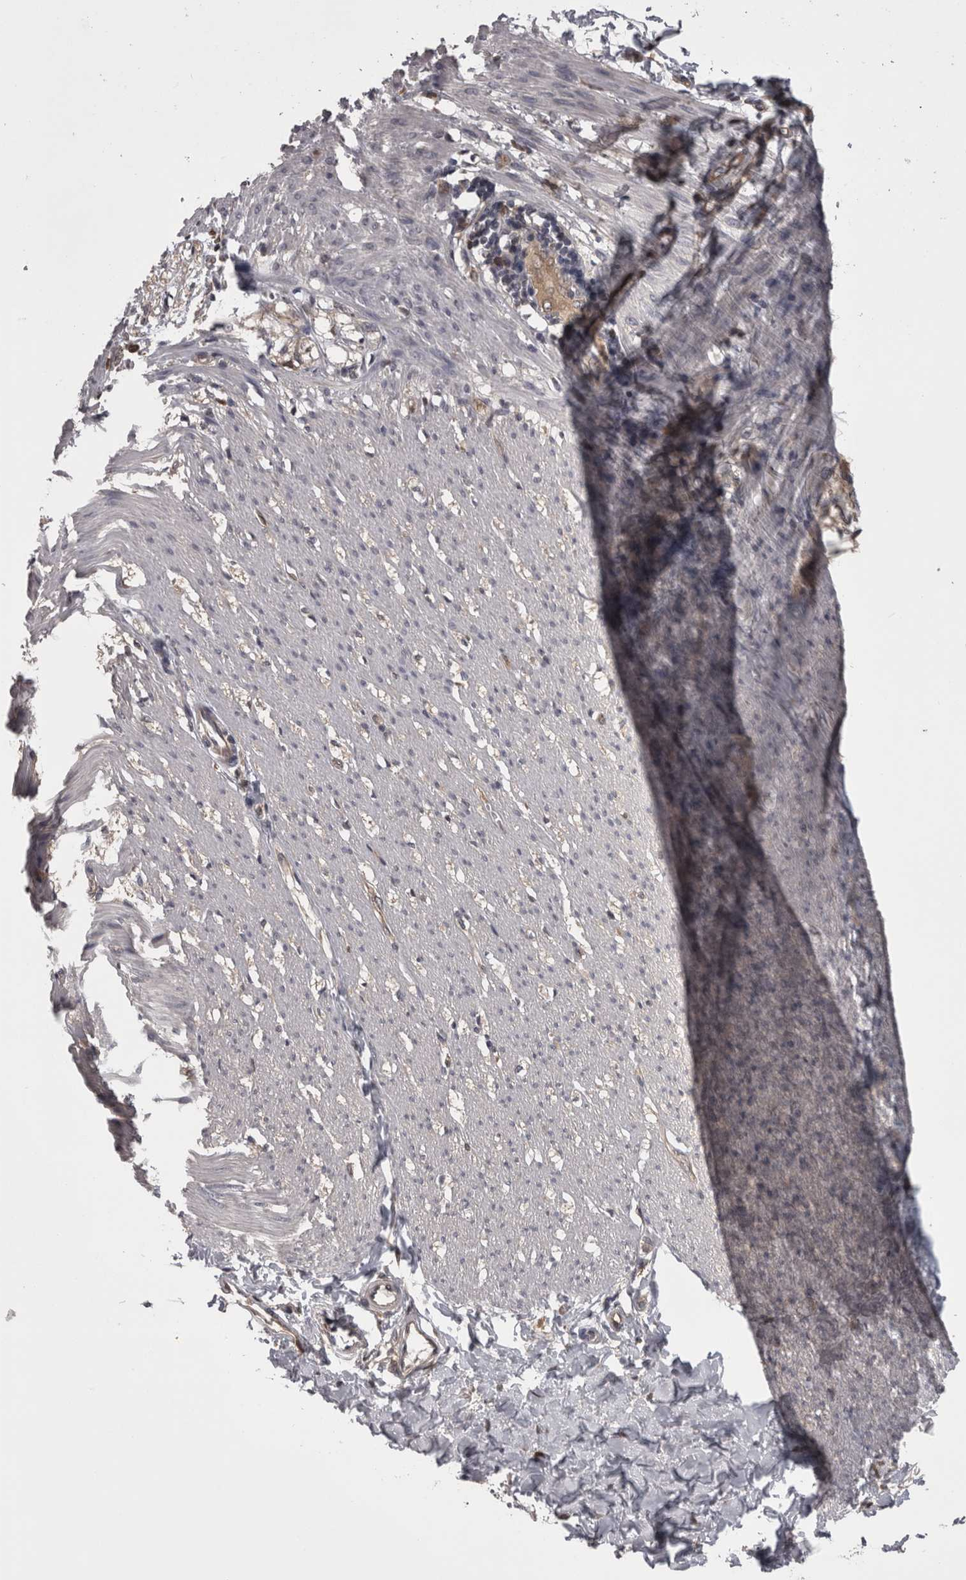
{"staining": {"intensity": "negative", "quantity": "none", "location": "none"}, "tissue": "smooth muscle", "cell_type": "Smooth muscle cells", "image_type": "normal", "snomed": [{"axis": "morphology", "description": "Normal tissue, NOS"}, {"axis": "morphology", "description": "Adenocarcinoma, NOS"}, {"axis": "topography", "description": "Smooth muscle"}, {"axis": "topography", "description": "Colon"}], "caption": "This is an IHC photomicrograph of benign human smooth muscle. There is no positivity in smooth muscle cells.", "gene": "APRT", "patient": {"sex": "male", "age": 14}}